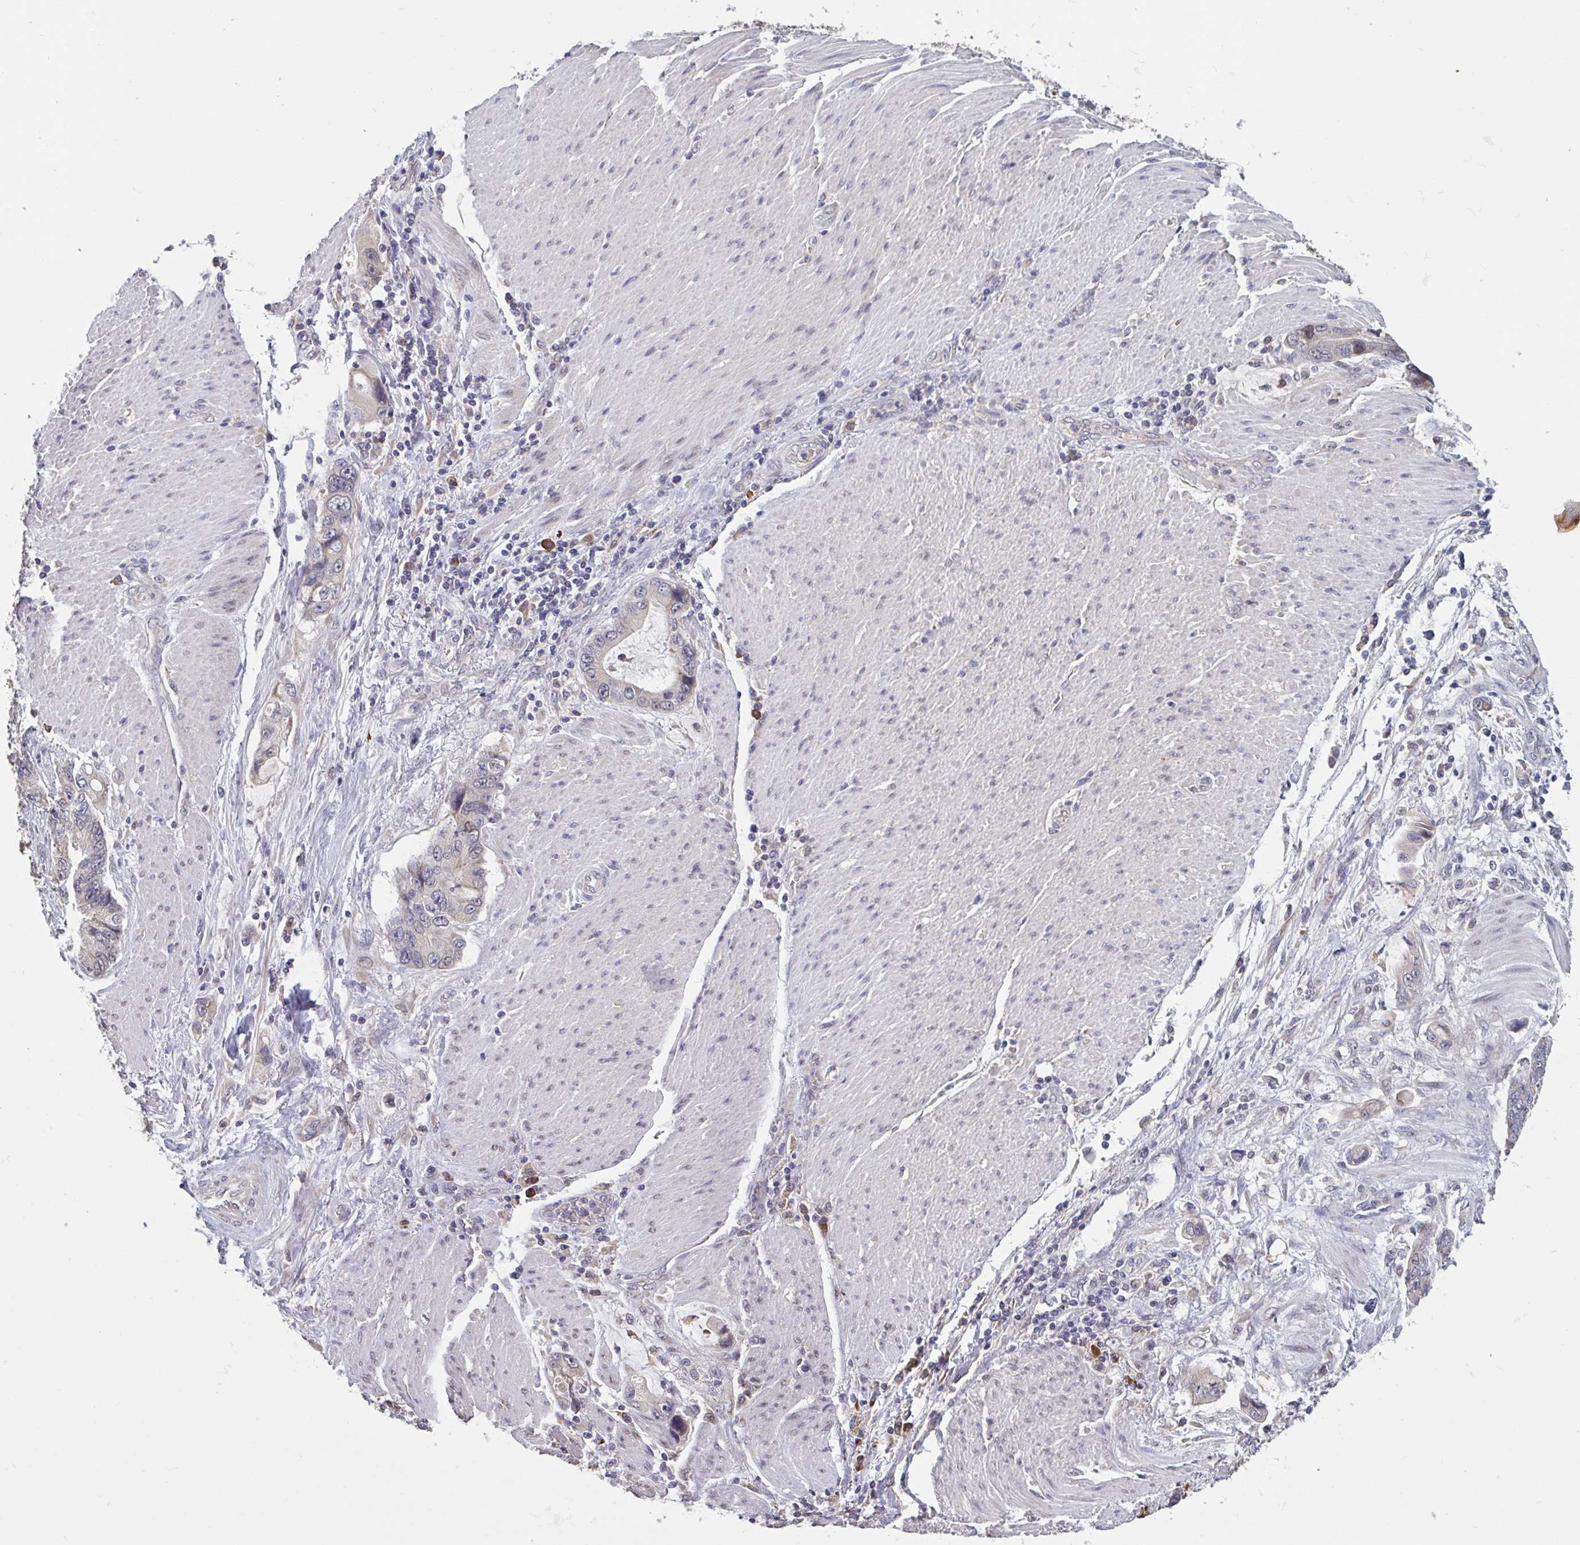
{"staining": {"intensity": "moderate", "quantity": "<25%", "location": "cytoplasmic/membranous"}, "tissue": "stomach cancer", "cell_type": "Tumor cells", "image_type": "cancer", "snomed": [{"axis": "morphology", "description": "Adenocarcinoma, NOS"}, {"axis": "topography", "description": "Pancreas"}, {"axis": "topography", "description": "Stomach, upper"}], "caption": "Approximately <25% of tumor cells in human stomach adenocarcinoma demonstrate moderate cytoplasmic/membranous protein staining as visualized by brown immunohistochemical staining.", "gene": "CD1E", "patient": {"sex": "male", "age": 77}}